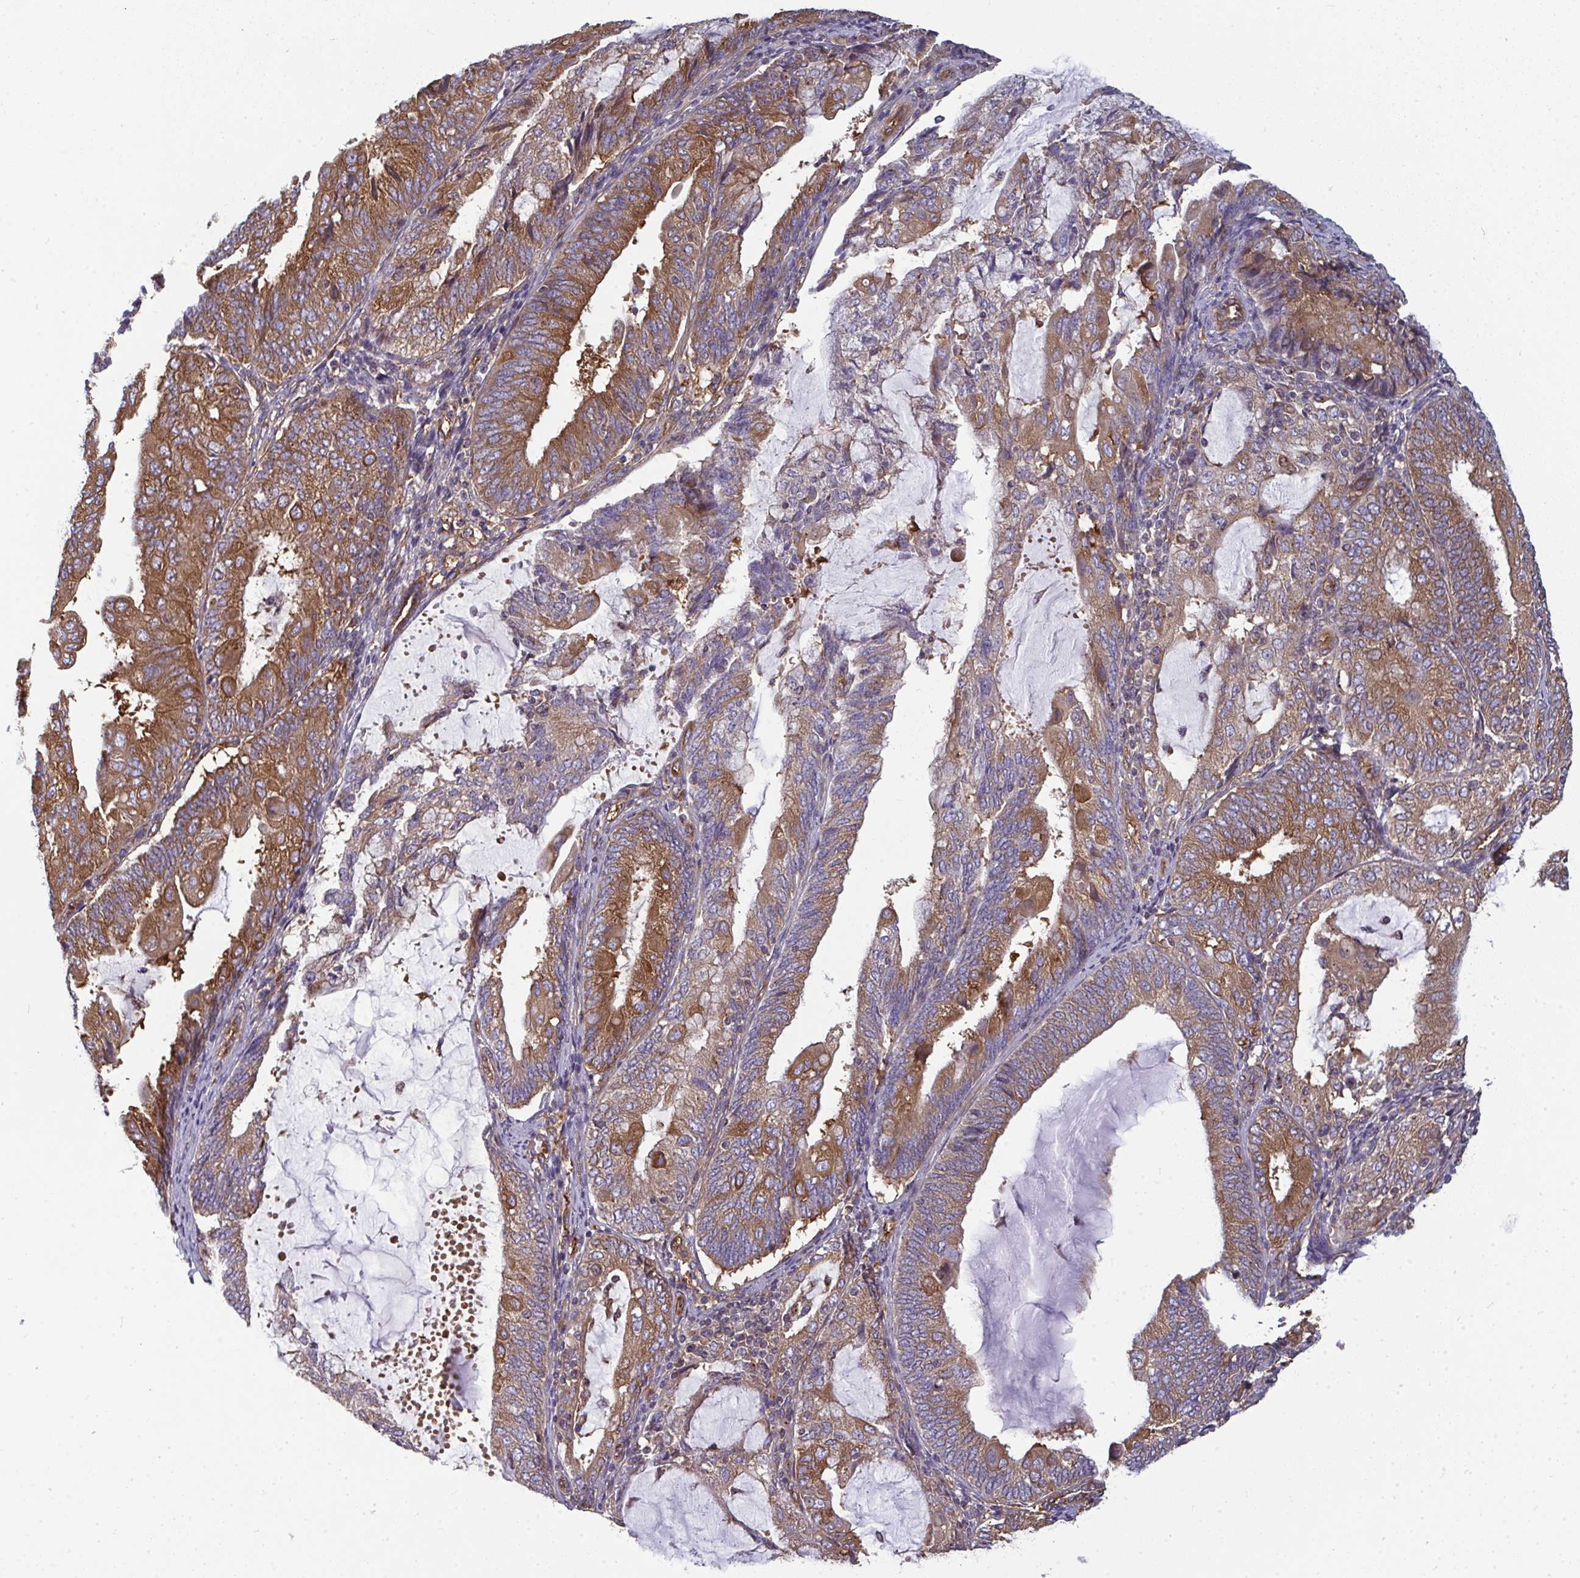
{"staining": {"intensity": "moderate", "quantity": ">75%", "location": "cytoplasmic/membranous"}, "tissue": "endometrial cancer", "cell_type": "Tumor cells", "image_type": "cancer", "snomed": [{"axis": "morphology", "description": "Adenocarcinoma, NOS"}, {"axis": "topography", "description": "Endometrium"}], "caption": "Human endometrial cancer (adenocarcinoma) stained with a protein marker displays moderate staining in tumor cells.", "gene": "DYNC1I2", "patient": {"sex": "female", "age": 81}}